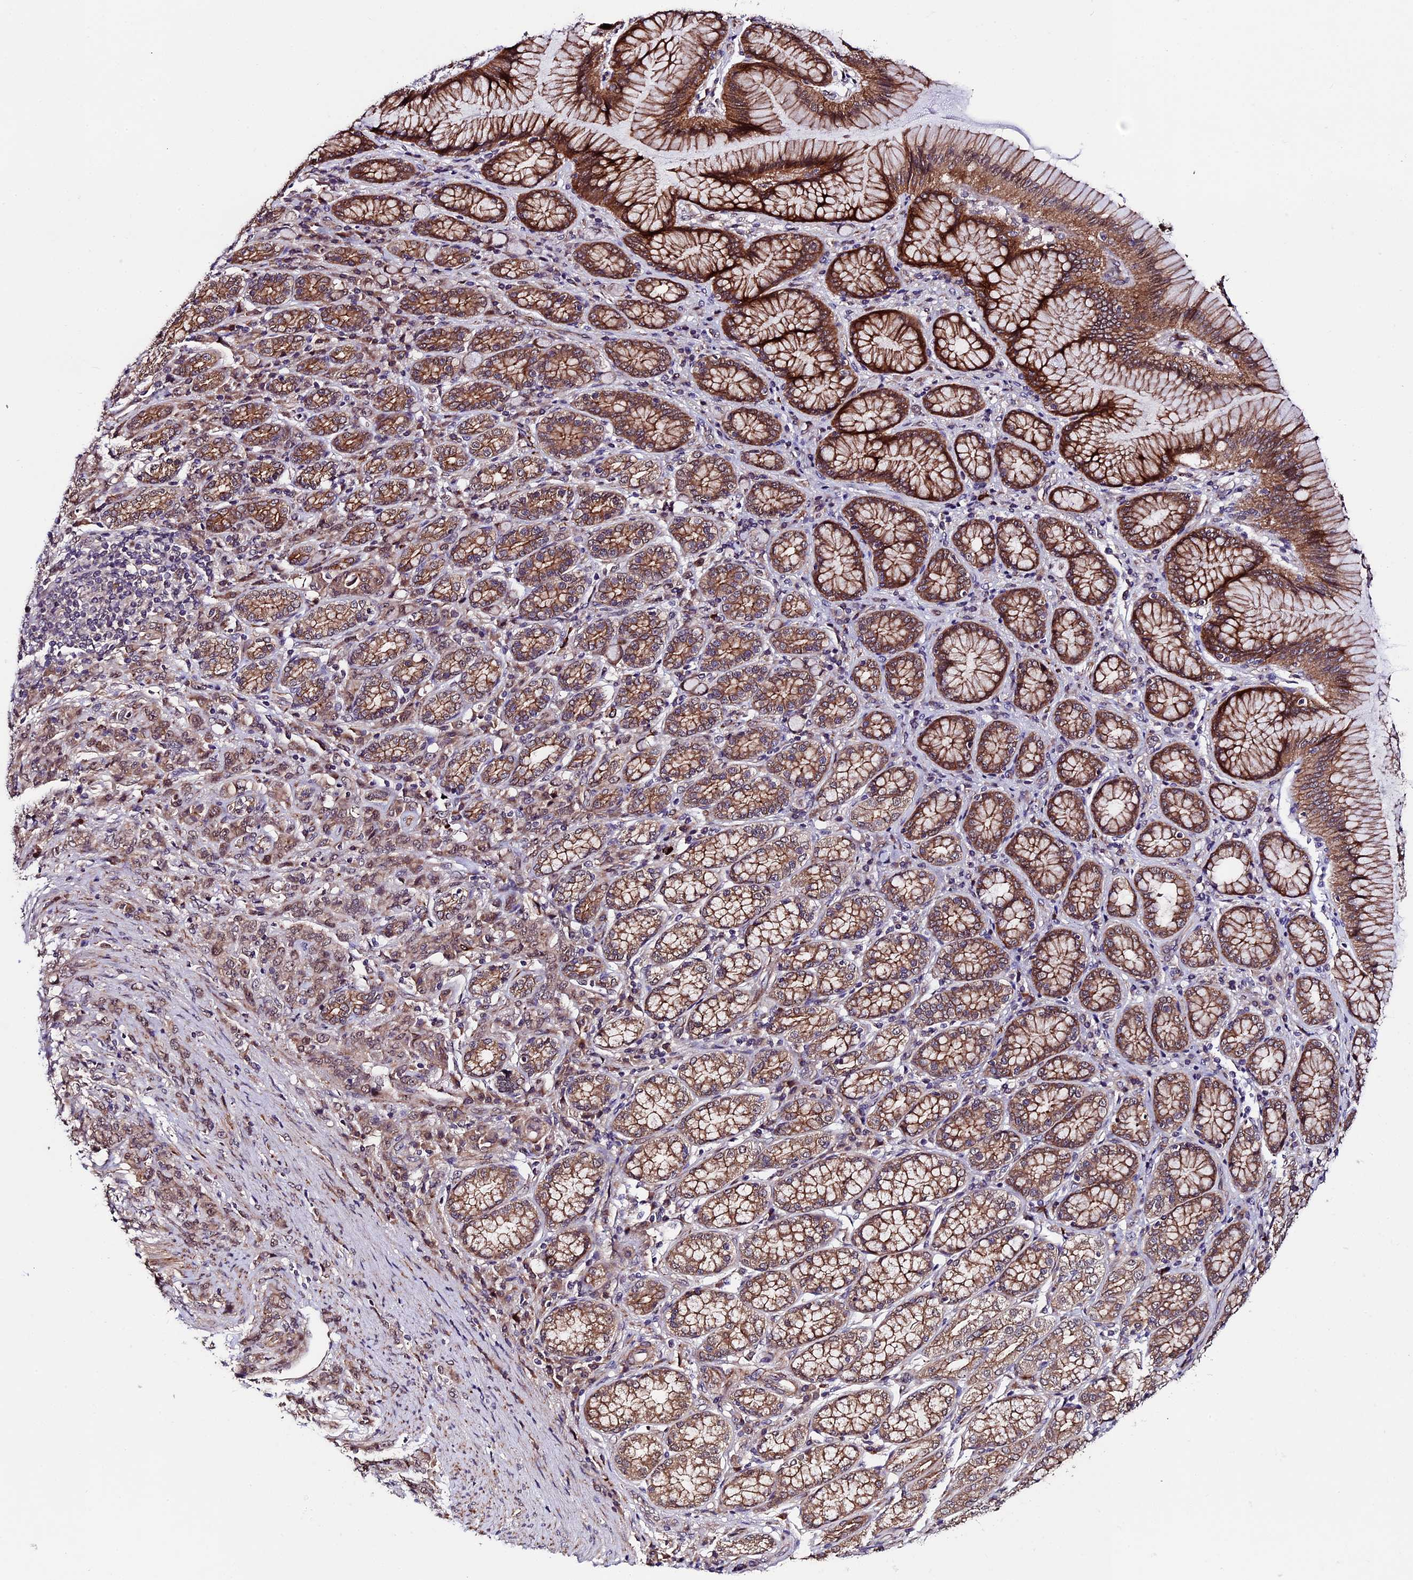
{"staining": {"intensity": "moderate", "quantity": ">75%", "location": "cytoplasmic/membranous"}, "tissue": "stomach cancer", "cell_type": "Tumor cells", "image_type": "cancer", "snomed": [{"axis": "morphology", "description": "Adenocarcinoma, NOS"}, {"axis": "topography", "description": "Stomach"}], "caption": "Stomach adenocarcinoma tissue displays moderate cytoplasmic/membranous positivity in about >75% of tumor cells", "gene": "SIPA1L3", "patient": {"sex": "female", "age": 79}}